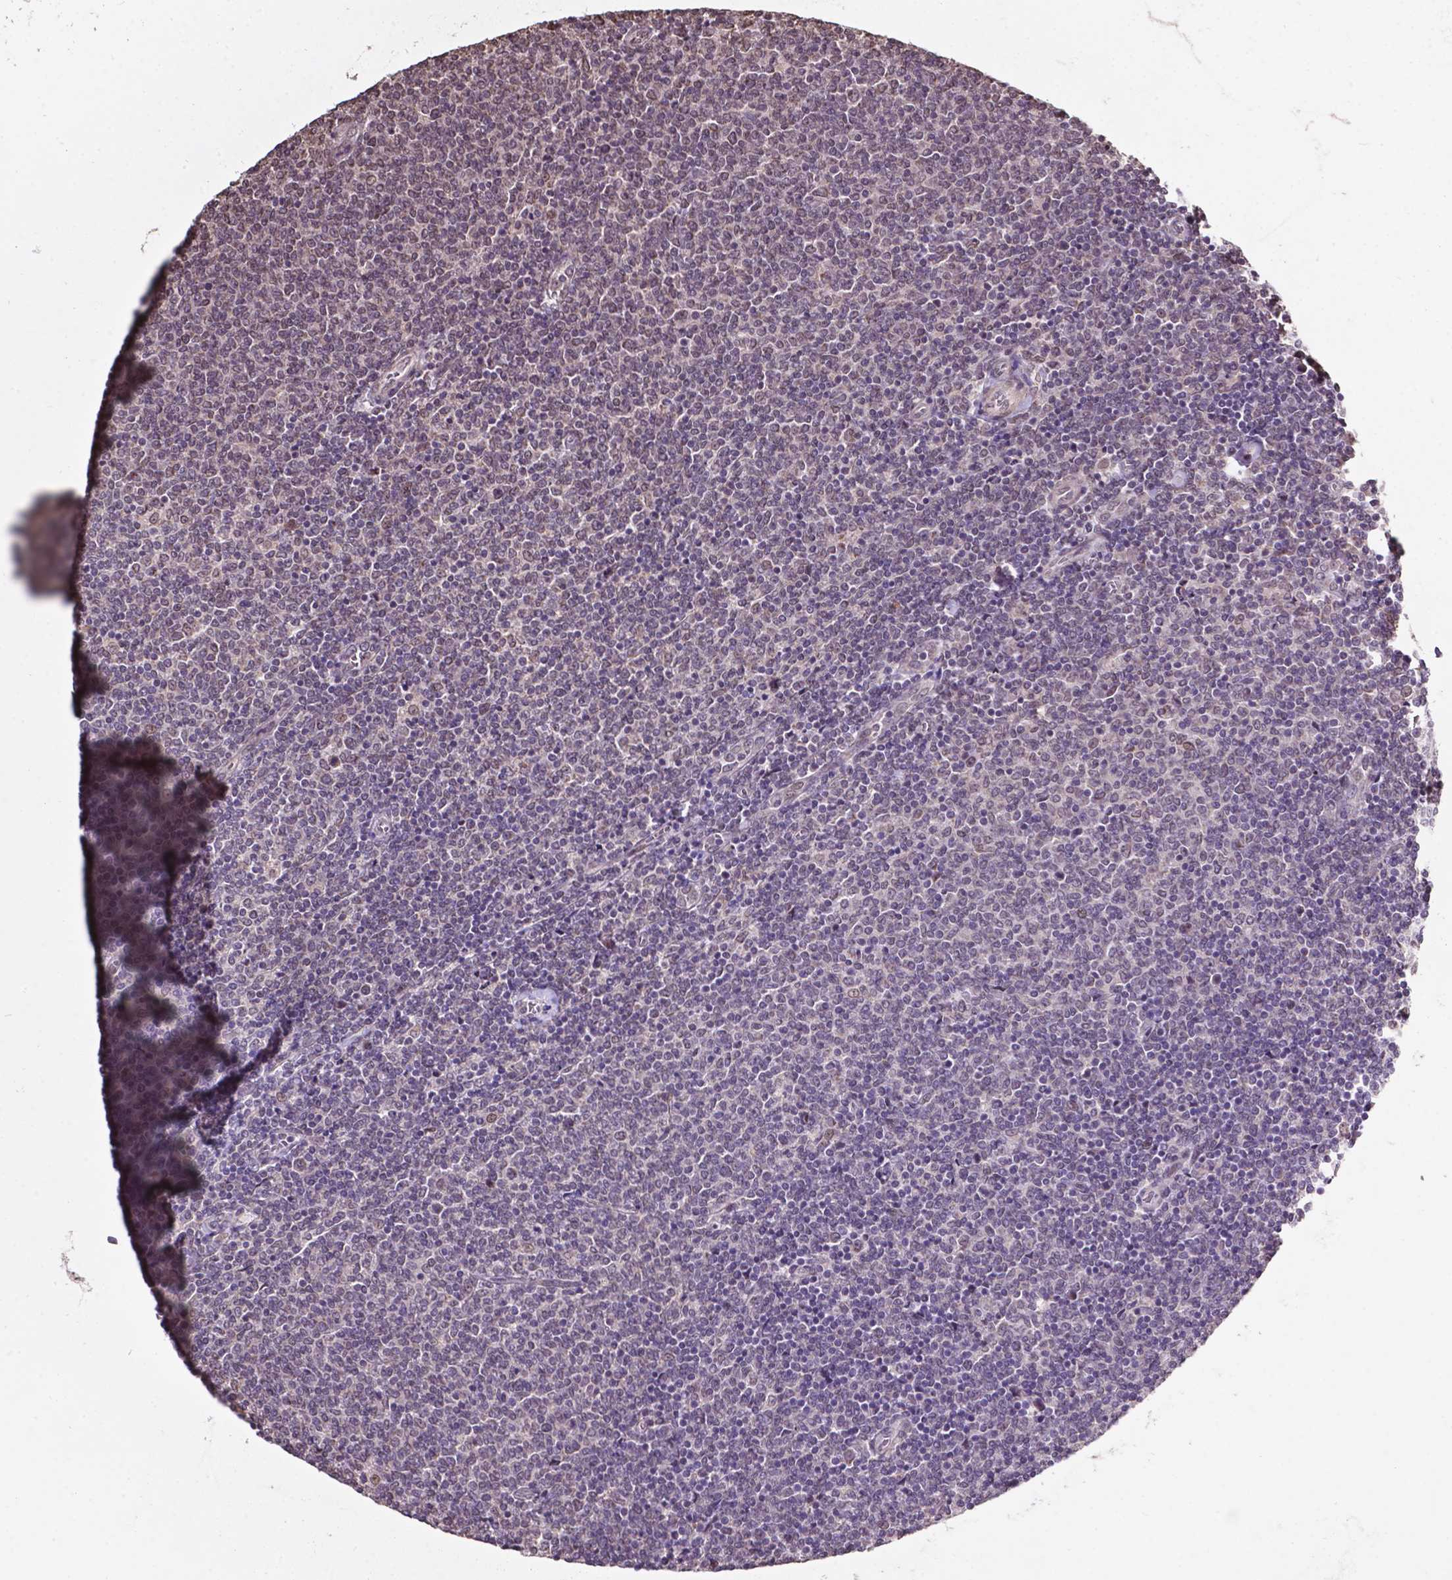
{"staining": {"intensity": "negative", "quantity": "none", "location": "none"}, "tissue": "lymphoma", "cell_type": "Tumor cells", "image_type": "cancer", "snomed": [{"axis": "morphology", "description": "Malignant lymphoma, non-Hodgkin's type, Low grade"}, {"axis": "topography", "description": "Lymph node"}], "caption": "Tumor cells are negative for protein expression in human low-grade malignant lymphoma, non-Hodgkin's type. The staining is performed using DAB brown chromogen with nuclei counter-stained in using hematoxylin.", "gene": "GLRA2", "patient": {"sex": "male", "age": 52}}